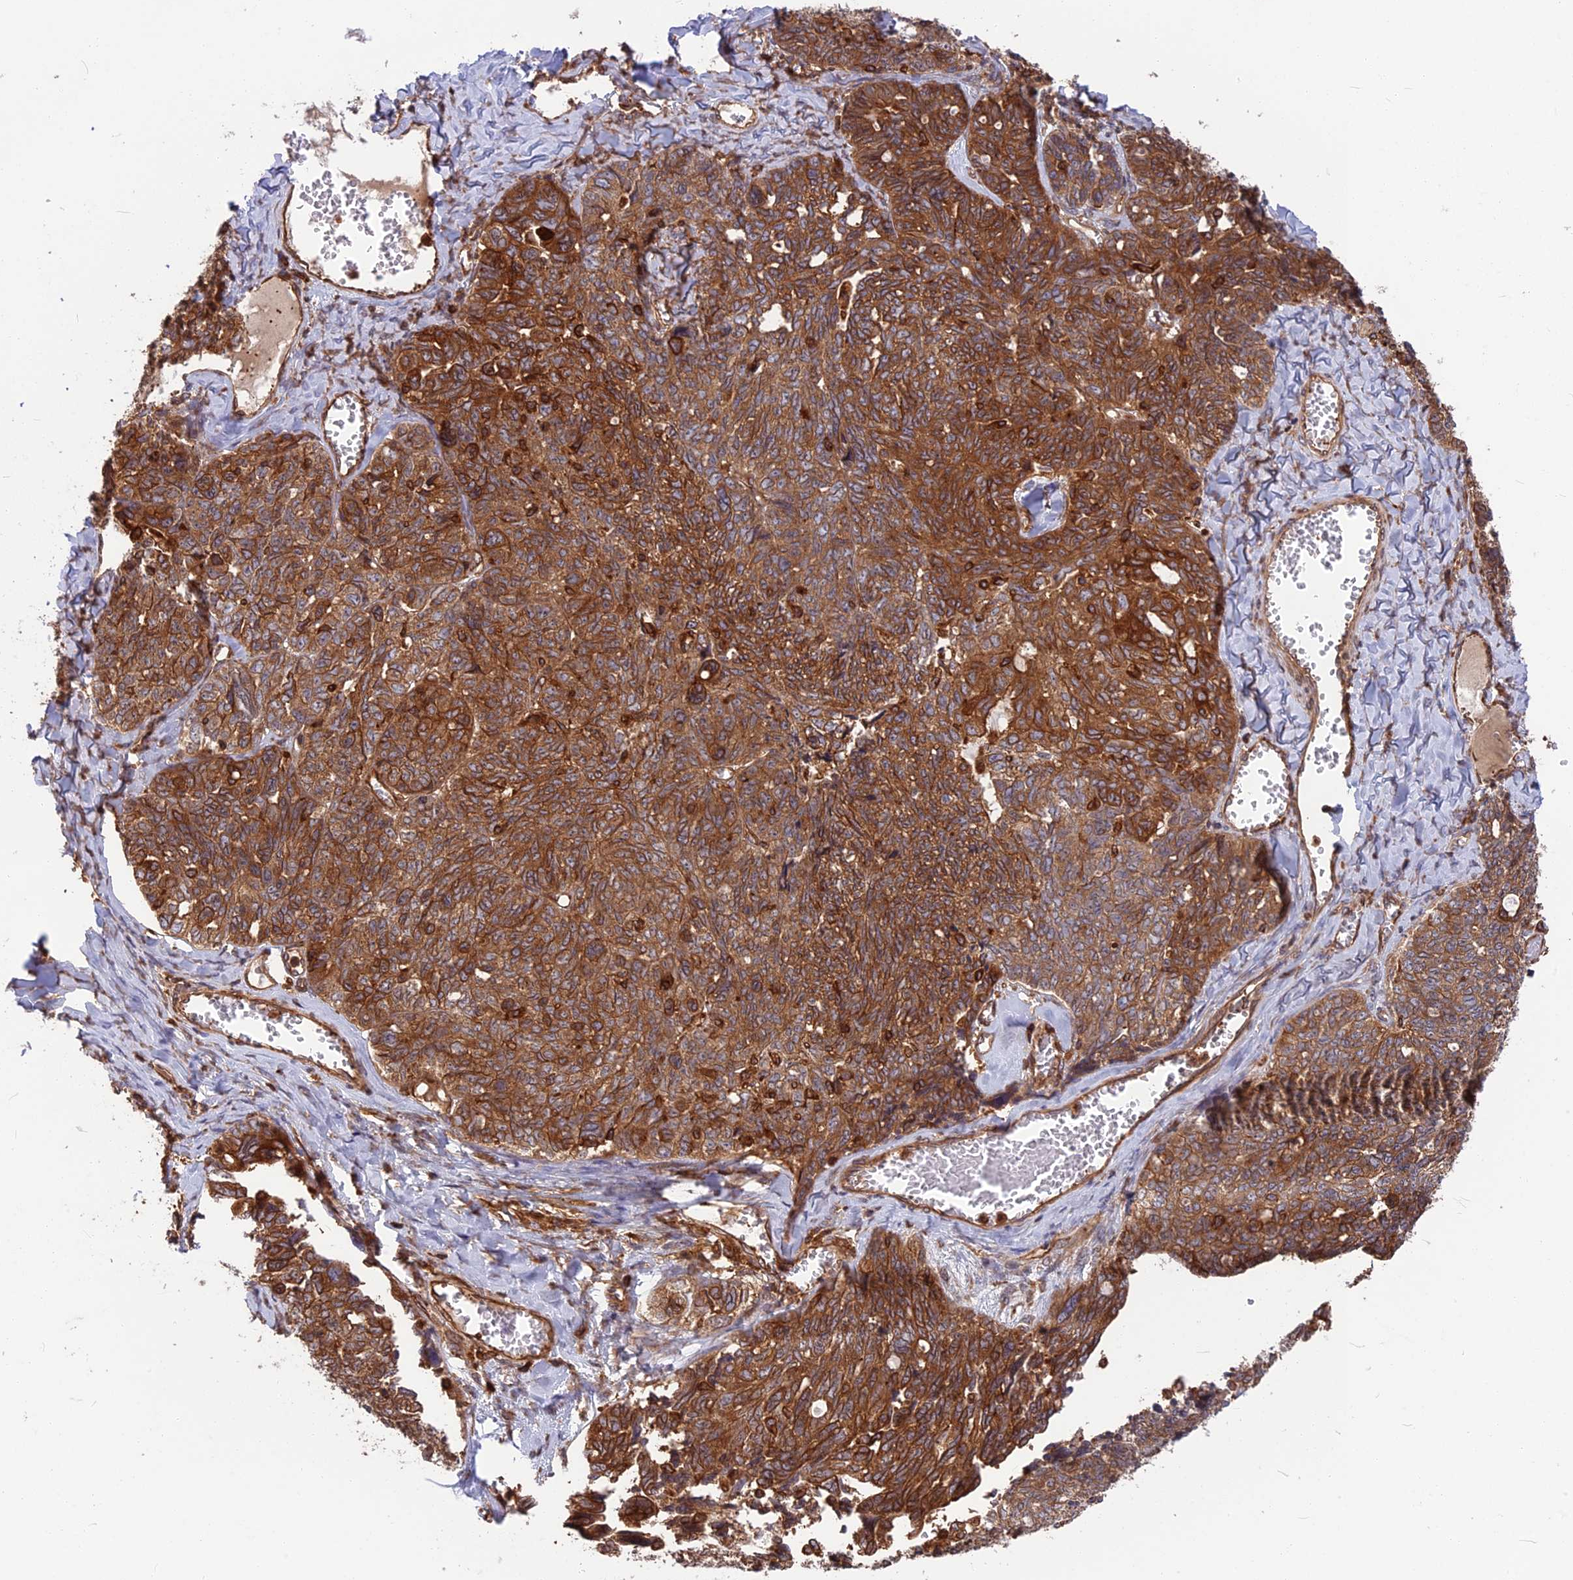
{"staining": {"intensity": "strong", "quantity": ">75%", "location": "cytoplasmic/membranous"}, "tissue": "ovarian cancer", "cell_type": "Tumor cells", "image_type": "cancer", "snomed": [{"axis": "morphology", "description": "Cystadenocarcinoma, serous, NOS"}, {"axis": "topography", "description": "Ovary"}], "caption": "Immunohistochemistry (DAB (3,3'-diaminobenzidine)) staining of human serous cystadenocarcinoma (ovarian) exhibits strong cytoplasmic/membranous protein positivity in about >75% of tumor cells.", "gene": "WDR1", "patient": {"sex": "female", "age": 79}}